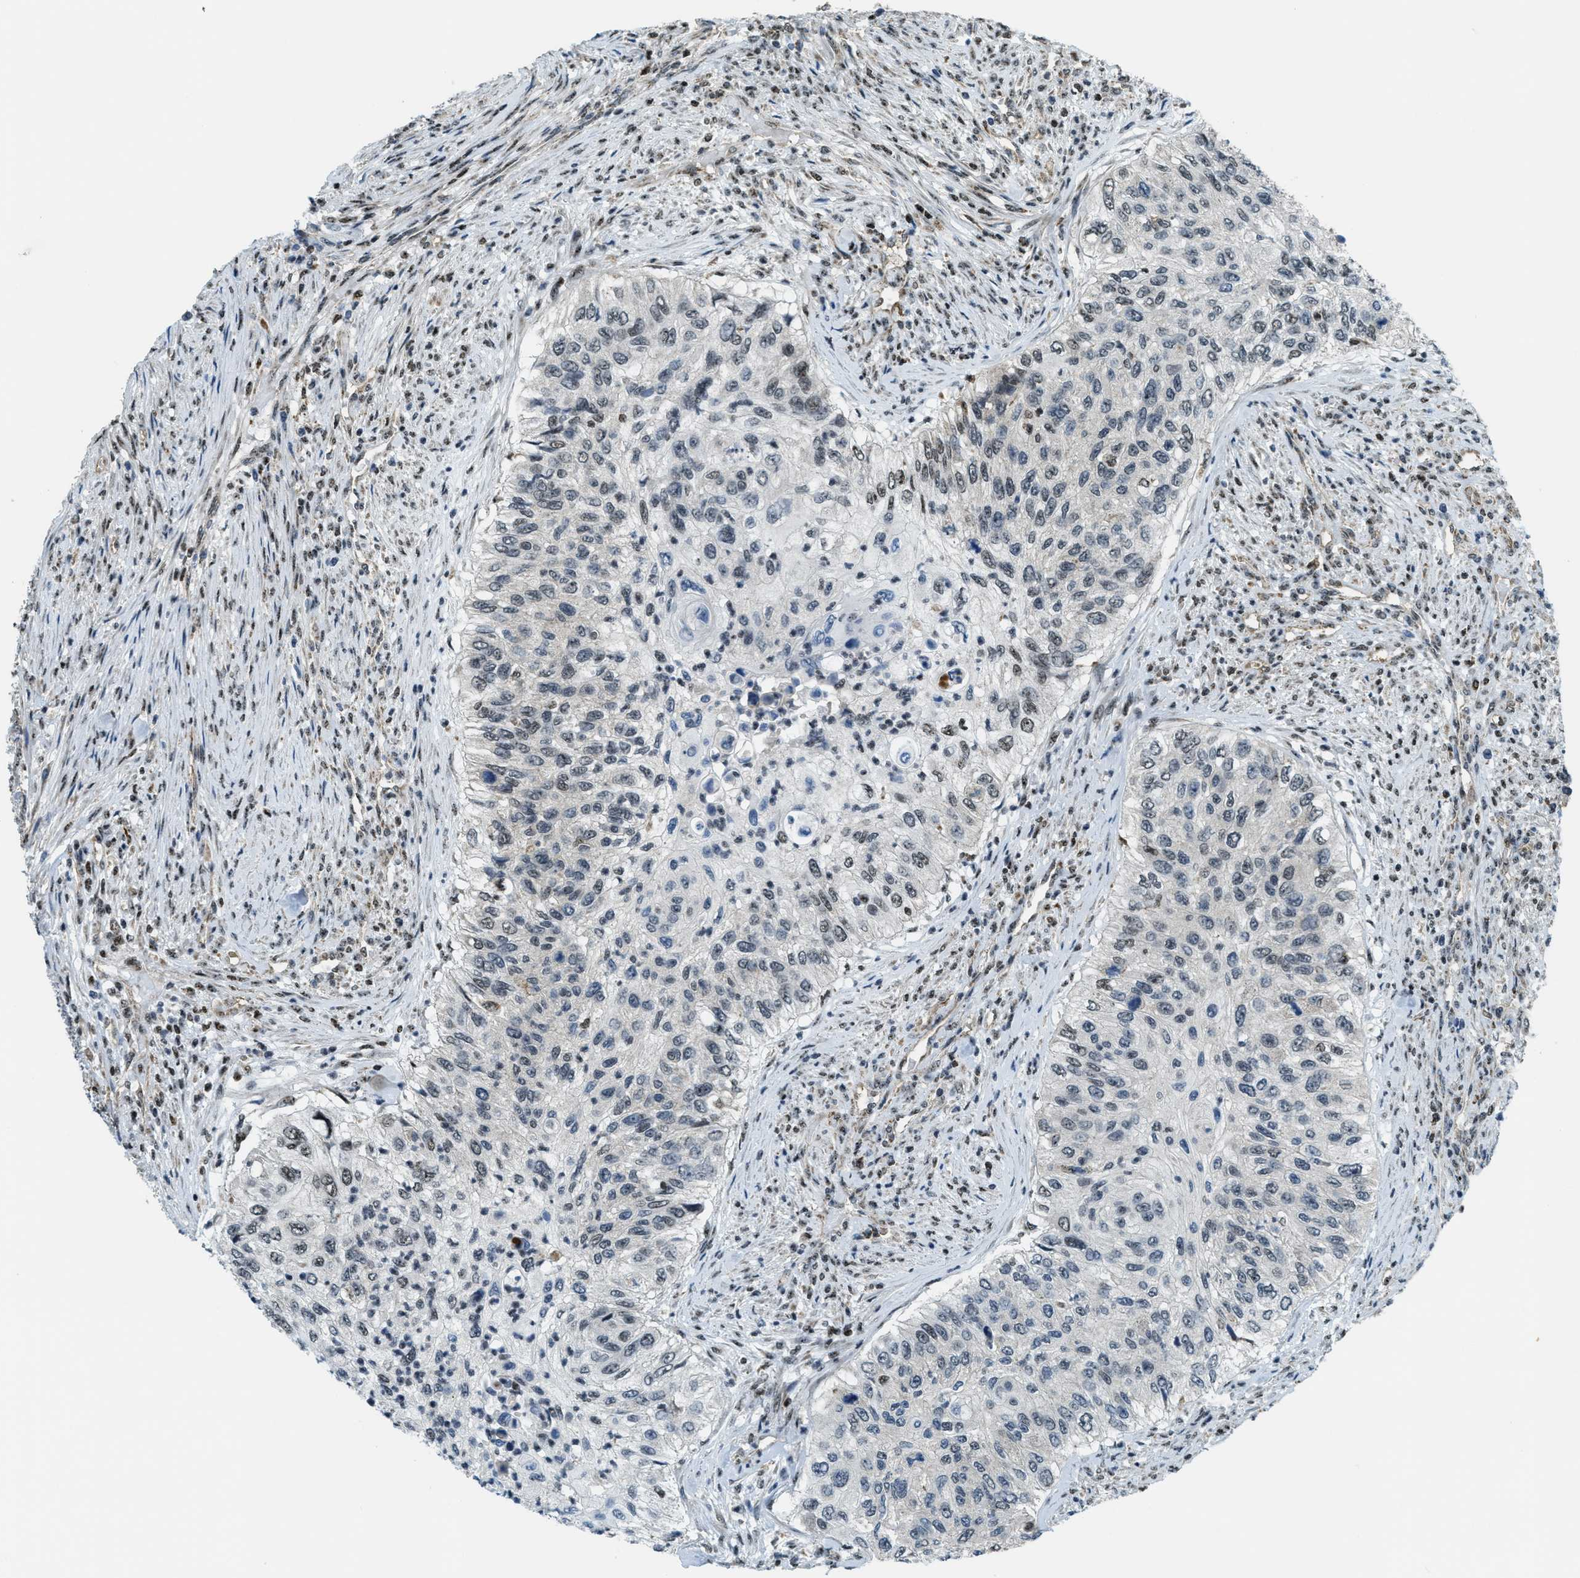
{"staining": {"intensity": "moderate", "quantity": "<25%", "location": "nuclear"}, "tissue": "urothelial cancer", "cell_type": "Tumor cells", "image_type": "cancer", "snomed": [{"axis": "morphology", "description": "Urothelial carcinoma, High grade"}, {"axis": "topography", "description": "Urinary bladder"}], "caption": "High-grade urothelial carcinoma stained with immunohistochemistry exhibits moderate nuclear expression in about <25% of tumor cells.", "gene": "SP100", "patient": {"sex": "female", "age": 60}}